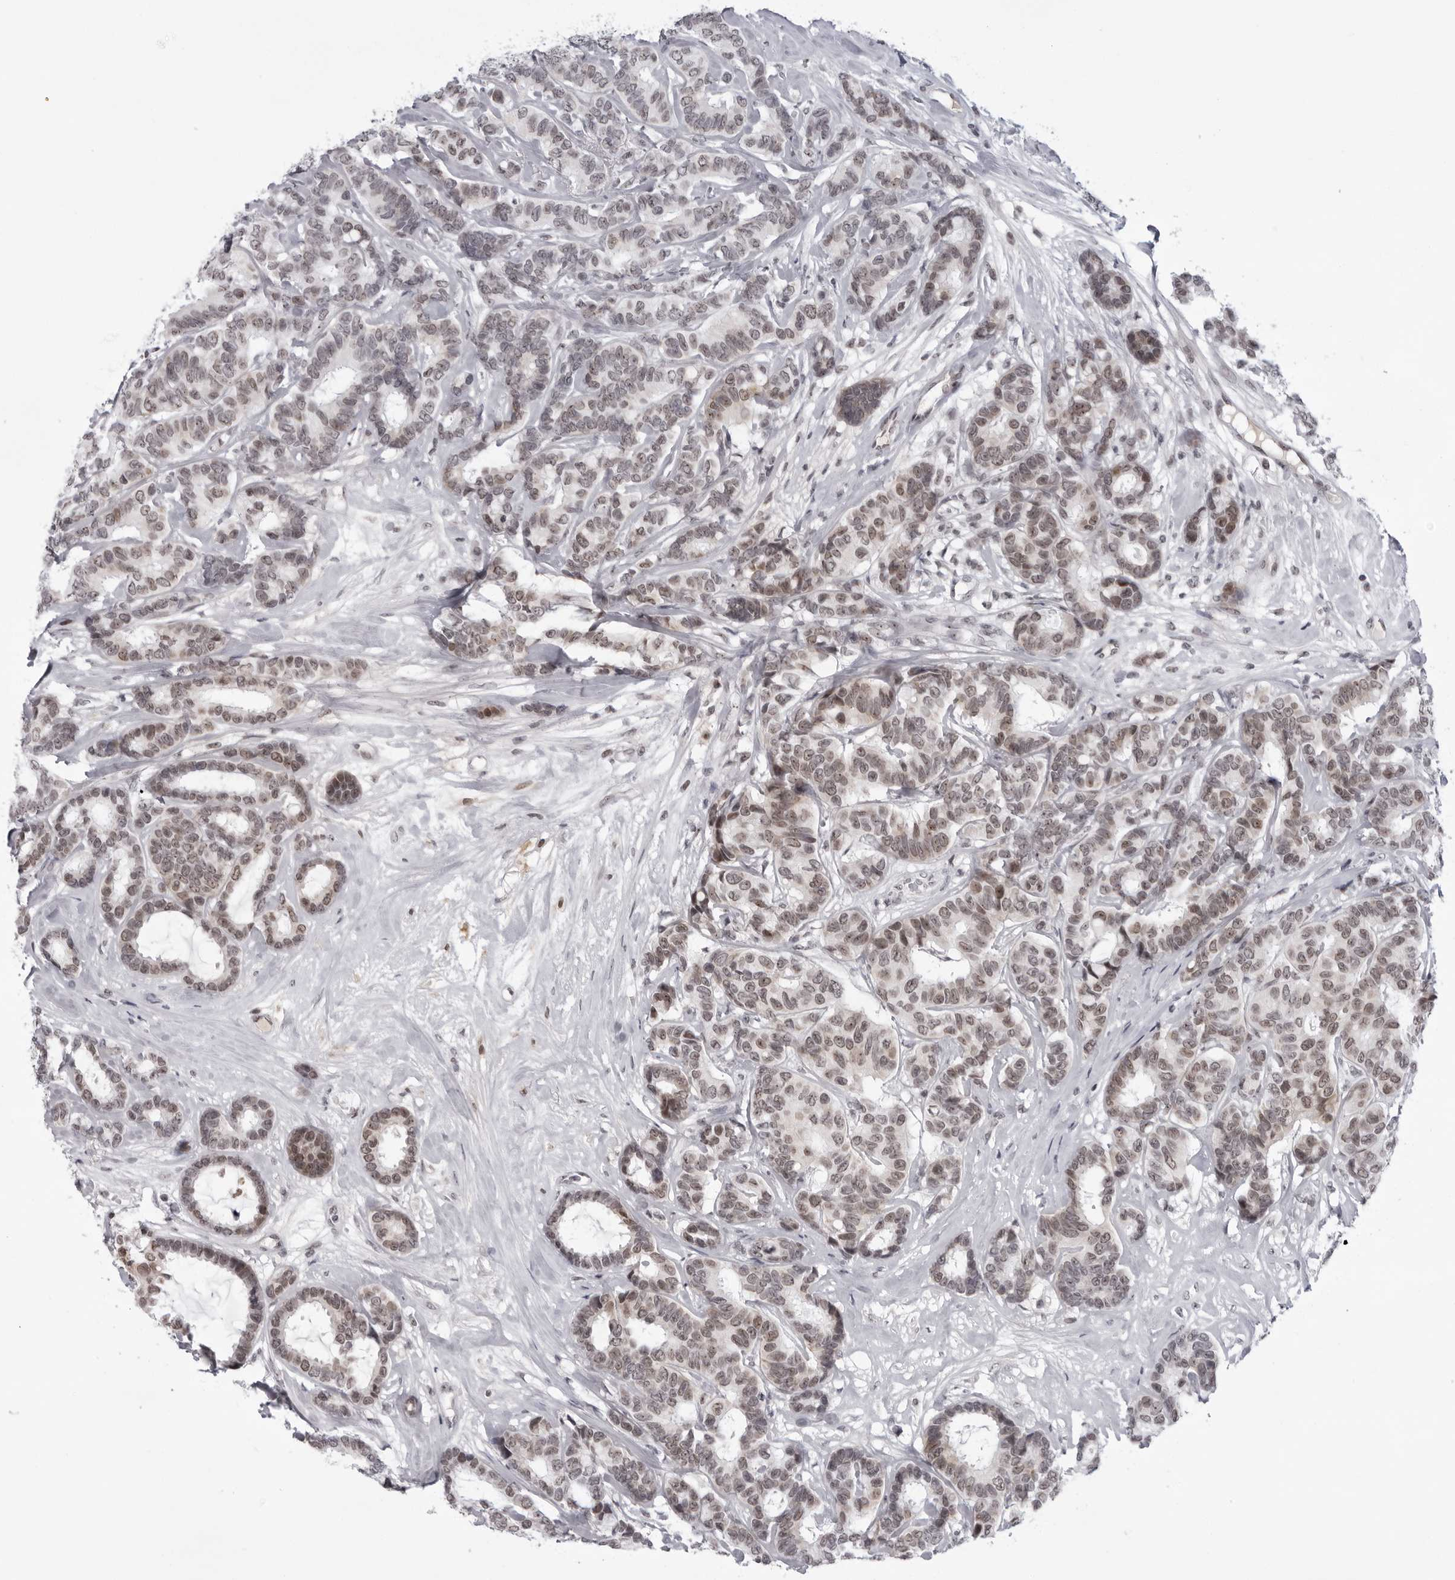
{"staining": {"intensity": "moderate", "quantity": ">75%", "location": "nuclear"}, "tissue": "breast cancer", "cell_type": "Tumor cells", "image_type": "cancer", "snomed": [{"axis": "morphology", "description": "Duct carcinoma"}, {"axis": "topography", "description": "Breast"}], "caption": "Immunohistochemical staining of breast intraductal carcinoma reveals medium levels of moderate nuclear protein staining in approximately >75% of tumor cells.", "gene": "EXOSC10", "patient": {"sex": "female", "age": 87}}